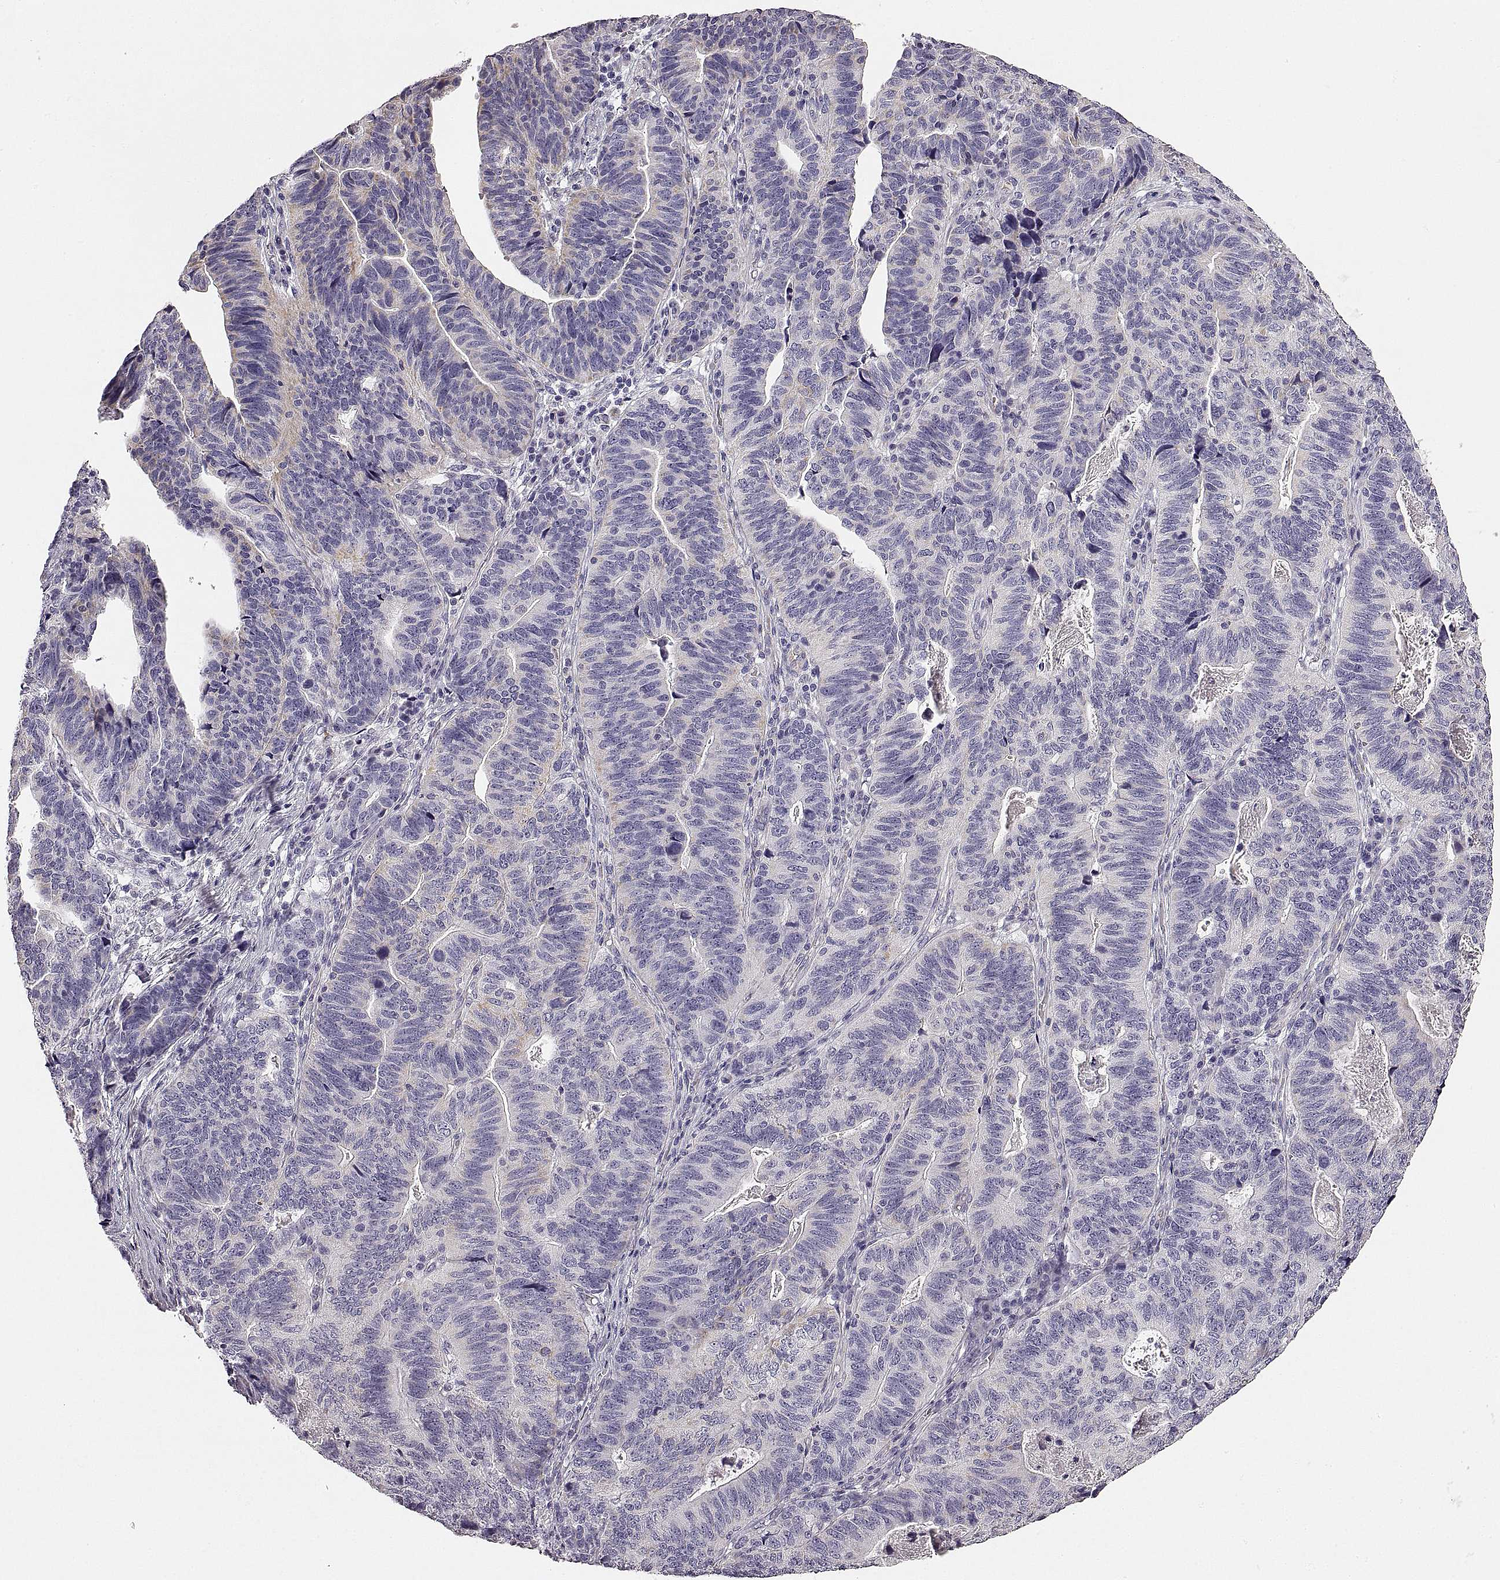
{"staining": {"intensity": "negative", "quantity": "none", "location": "none"}, "tissue": "stomach cancer", "cell_type": "Tumor cells", "image_type": "cancer", "snomed": [{"axis": "morphology", "description": "Adenocarcinoma, NOS"}, {"axis": "topography", "description": "Stomach, upper"}], "caption": "This histopathology image is of stomach cancer (adenocarcinoma) stained with IHC to label a protein in brown with the nuclei are counter-stained blue. There is no staining in tumor cells.", "gene": "RDH13", "patient": {"sex": "female", "age": 67}}